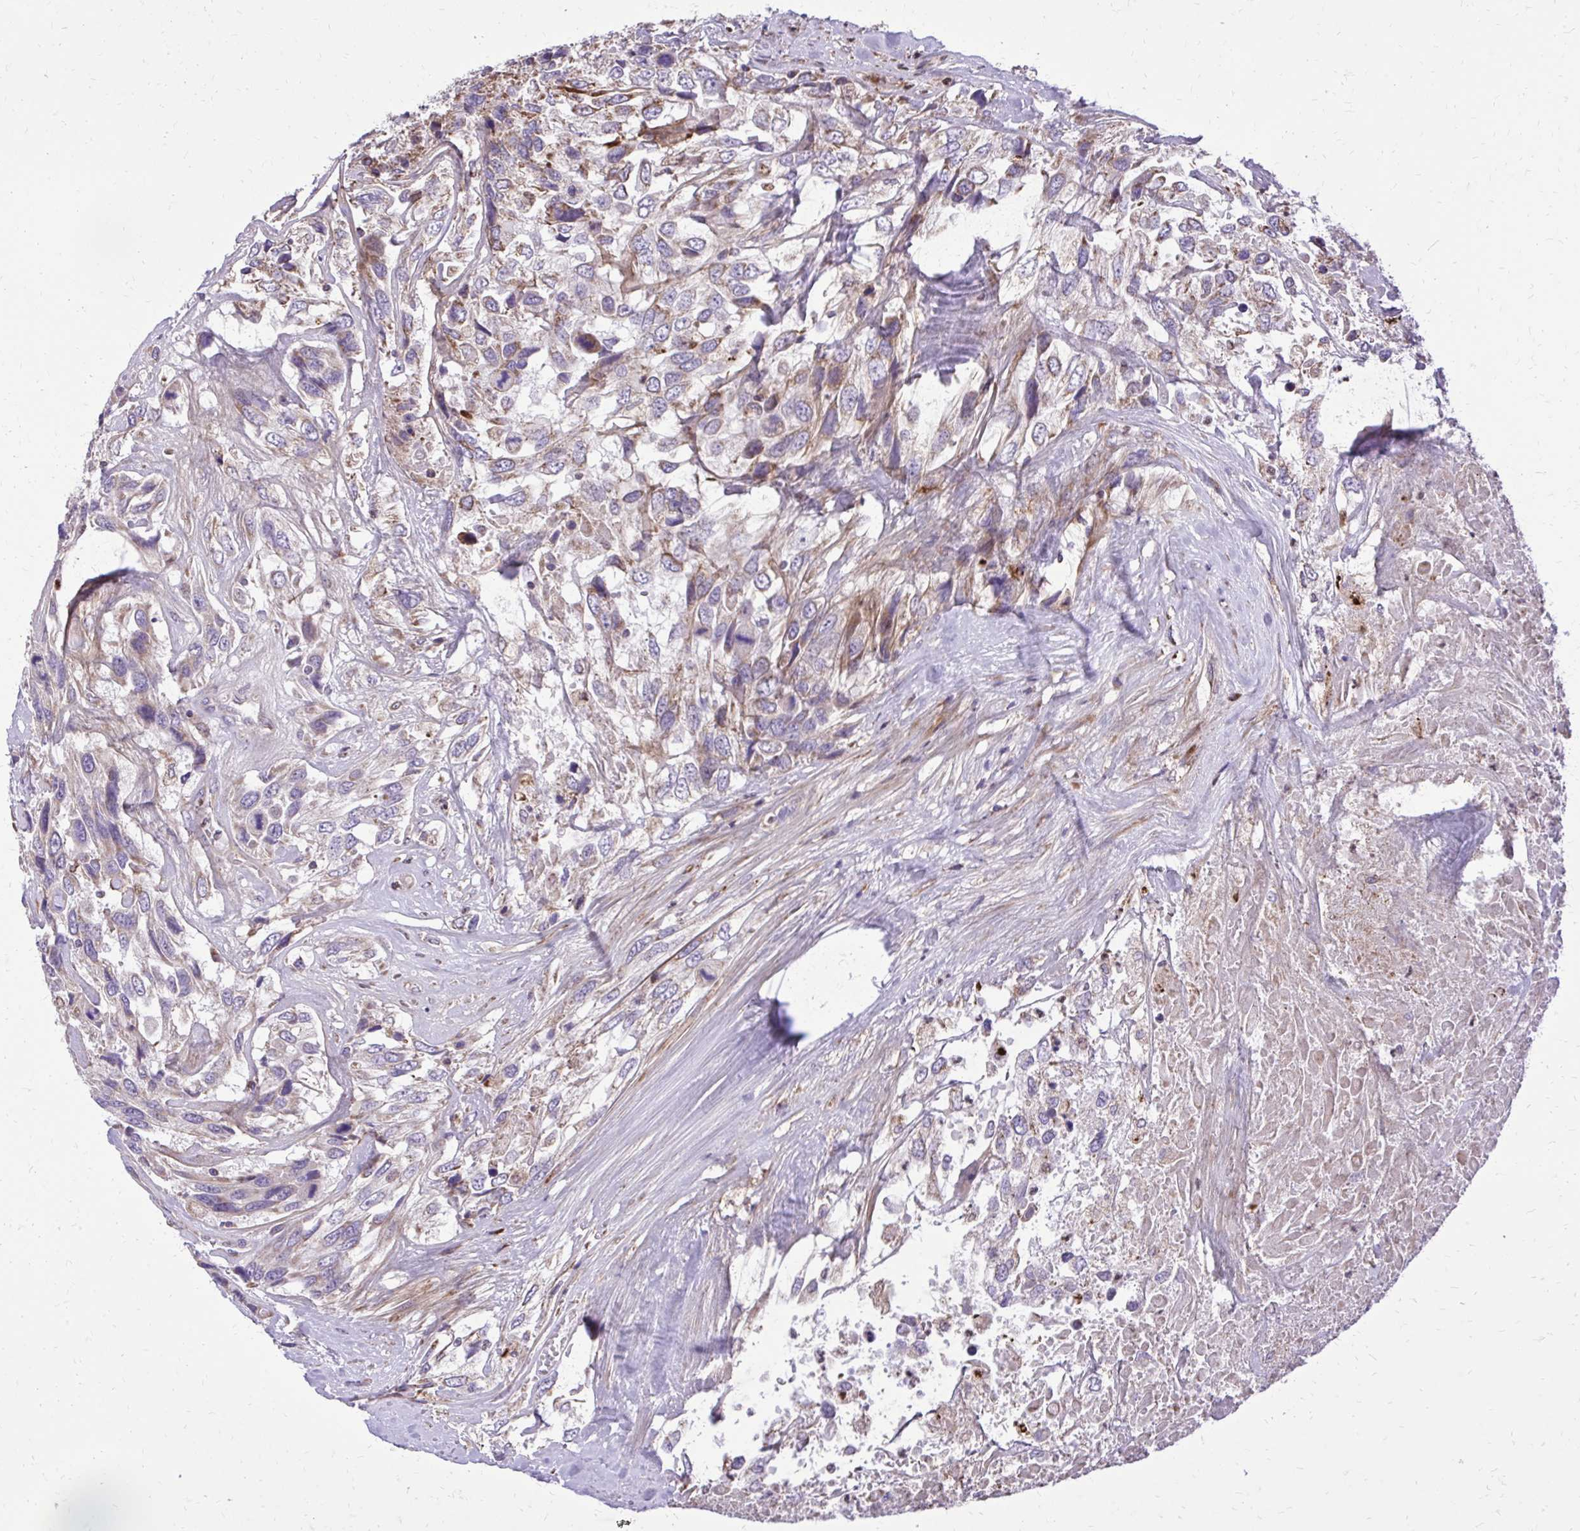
{"staining": {"intensity": "weak", "quantity": "<25%", "location": "cytoplasmic/membranous"}, "tissue": "urothelial cancer", "cell_type": "Tumor cells", "image_type": "cancer", "snomed": [{"axis": "morphology", "description": "Urothelial carcinoma, High grade"}, {"axis": "topography", "description": "Urinary bladder"}], "caption": "High power microscopy histopathology image of an immunohistochemistry micrograph of urothelial carcinoma (high-grade), revealing no significant expression in tumor cells.", "gene": "ABCC3", "patient": {"sex": "female", "age": 70}}